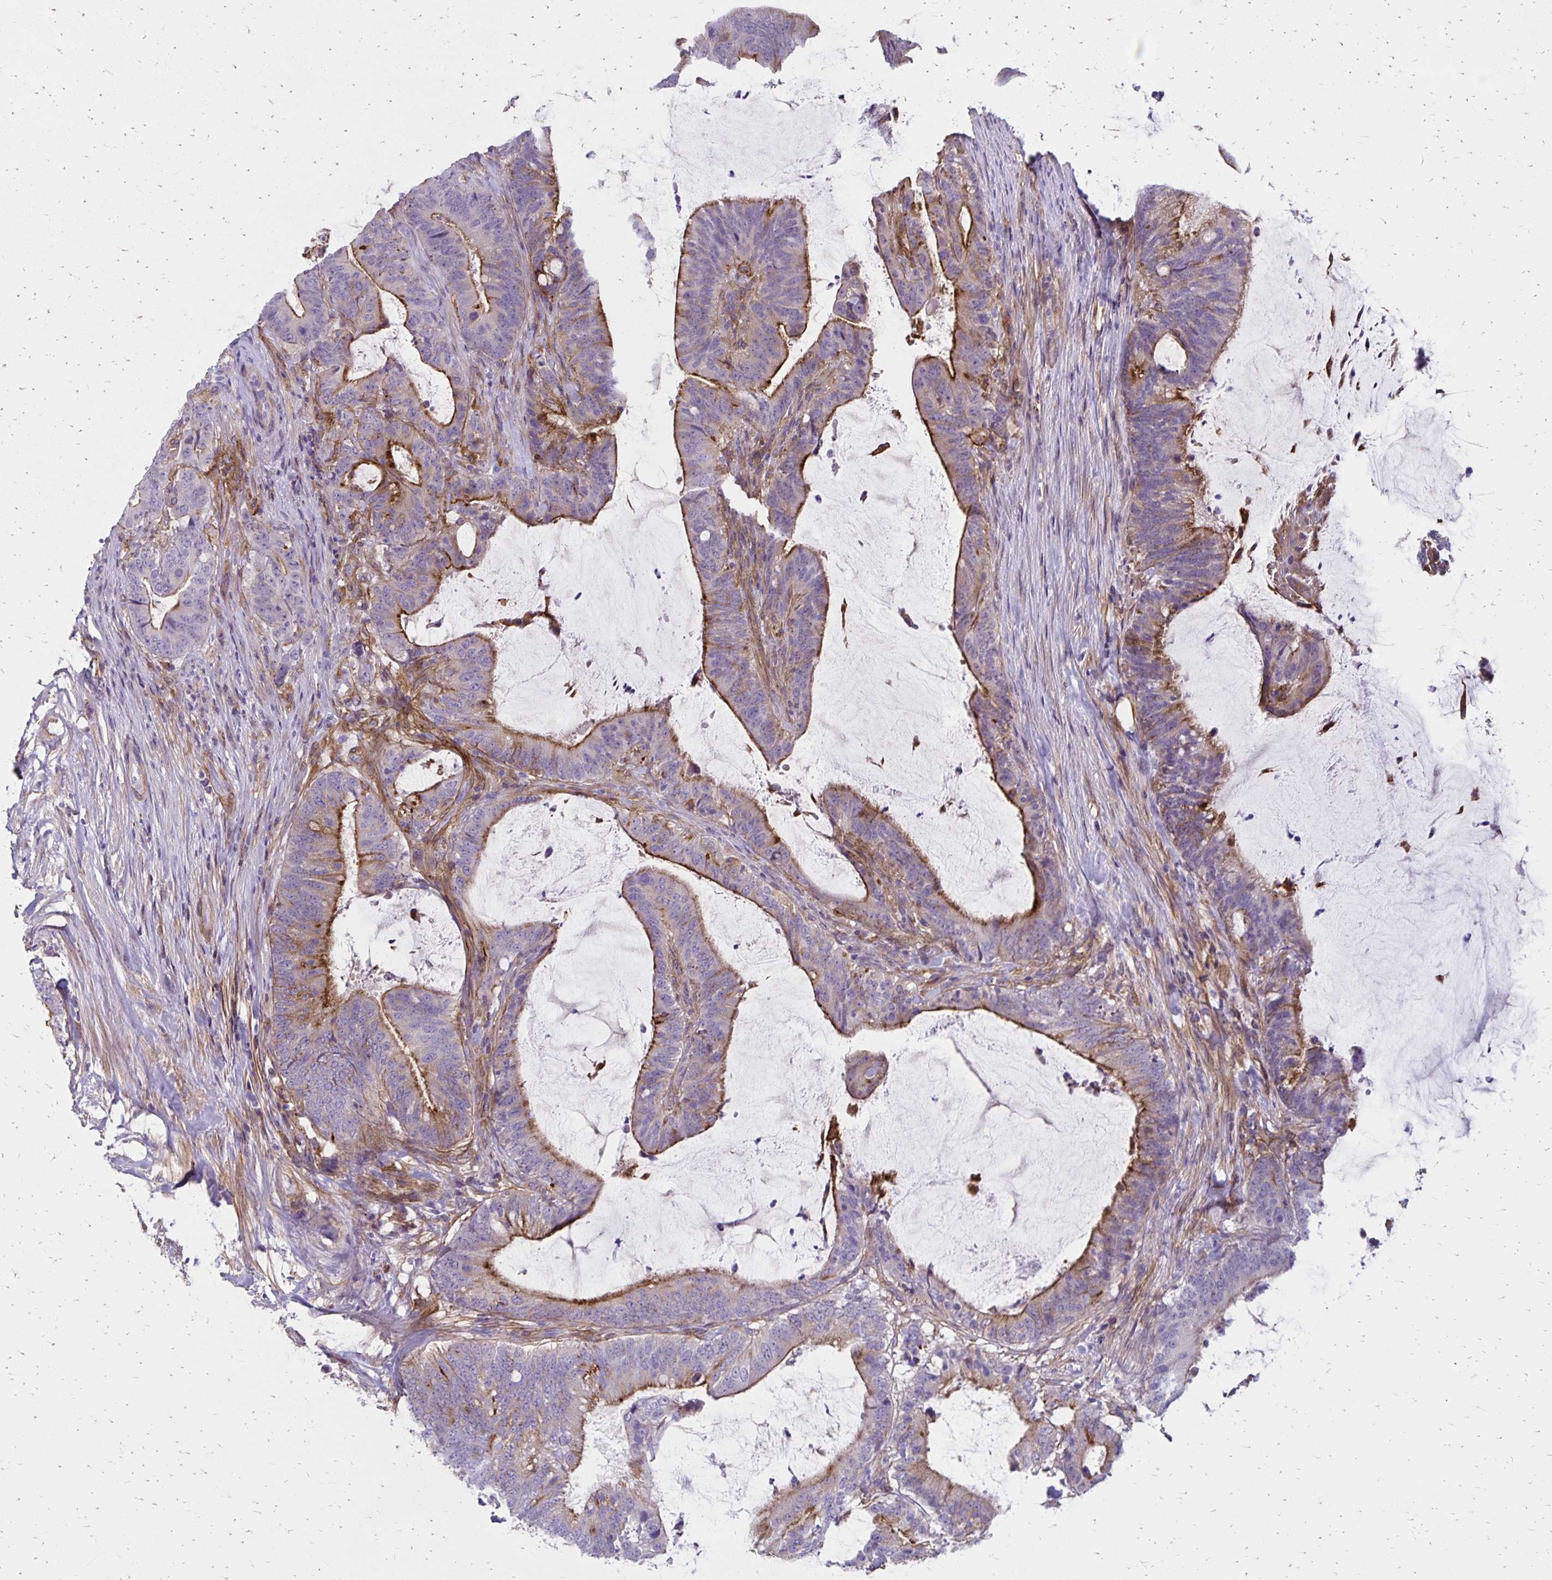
{"staining": {"intensity": "moderate", "quantity": "25%-75%", "location": "cytoplasmic/membranous"}, "tissue": "colorectal cancer", "cell_type": "Tumor cells", "image_type": "cancer", "snomed": [{"axis": "morphology", "description": "Adenocarcinoma, NOS"}, {"axis": "topography", "description": "Colon"}], "caption": "Brown immunohistochemical staining in adenocarcinoma (colorectal) demonstrates moderate cytoplasmic/membranous staining in approximately 25%-75% of tumor cells.", "gene": "TNS3", "patient": {"sex": "female", "age": 43}}